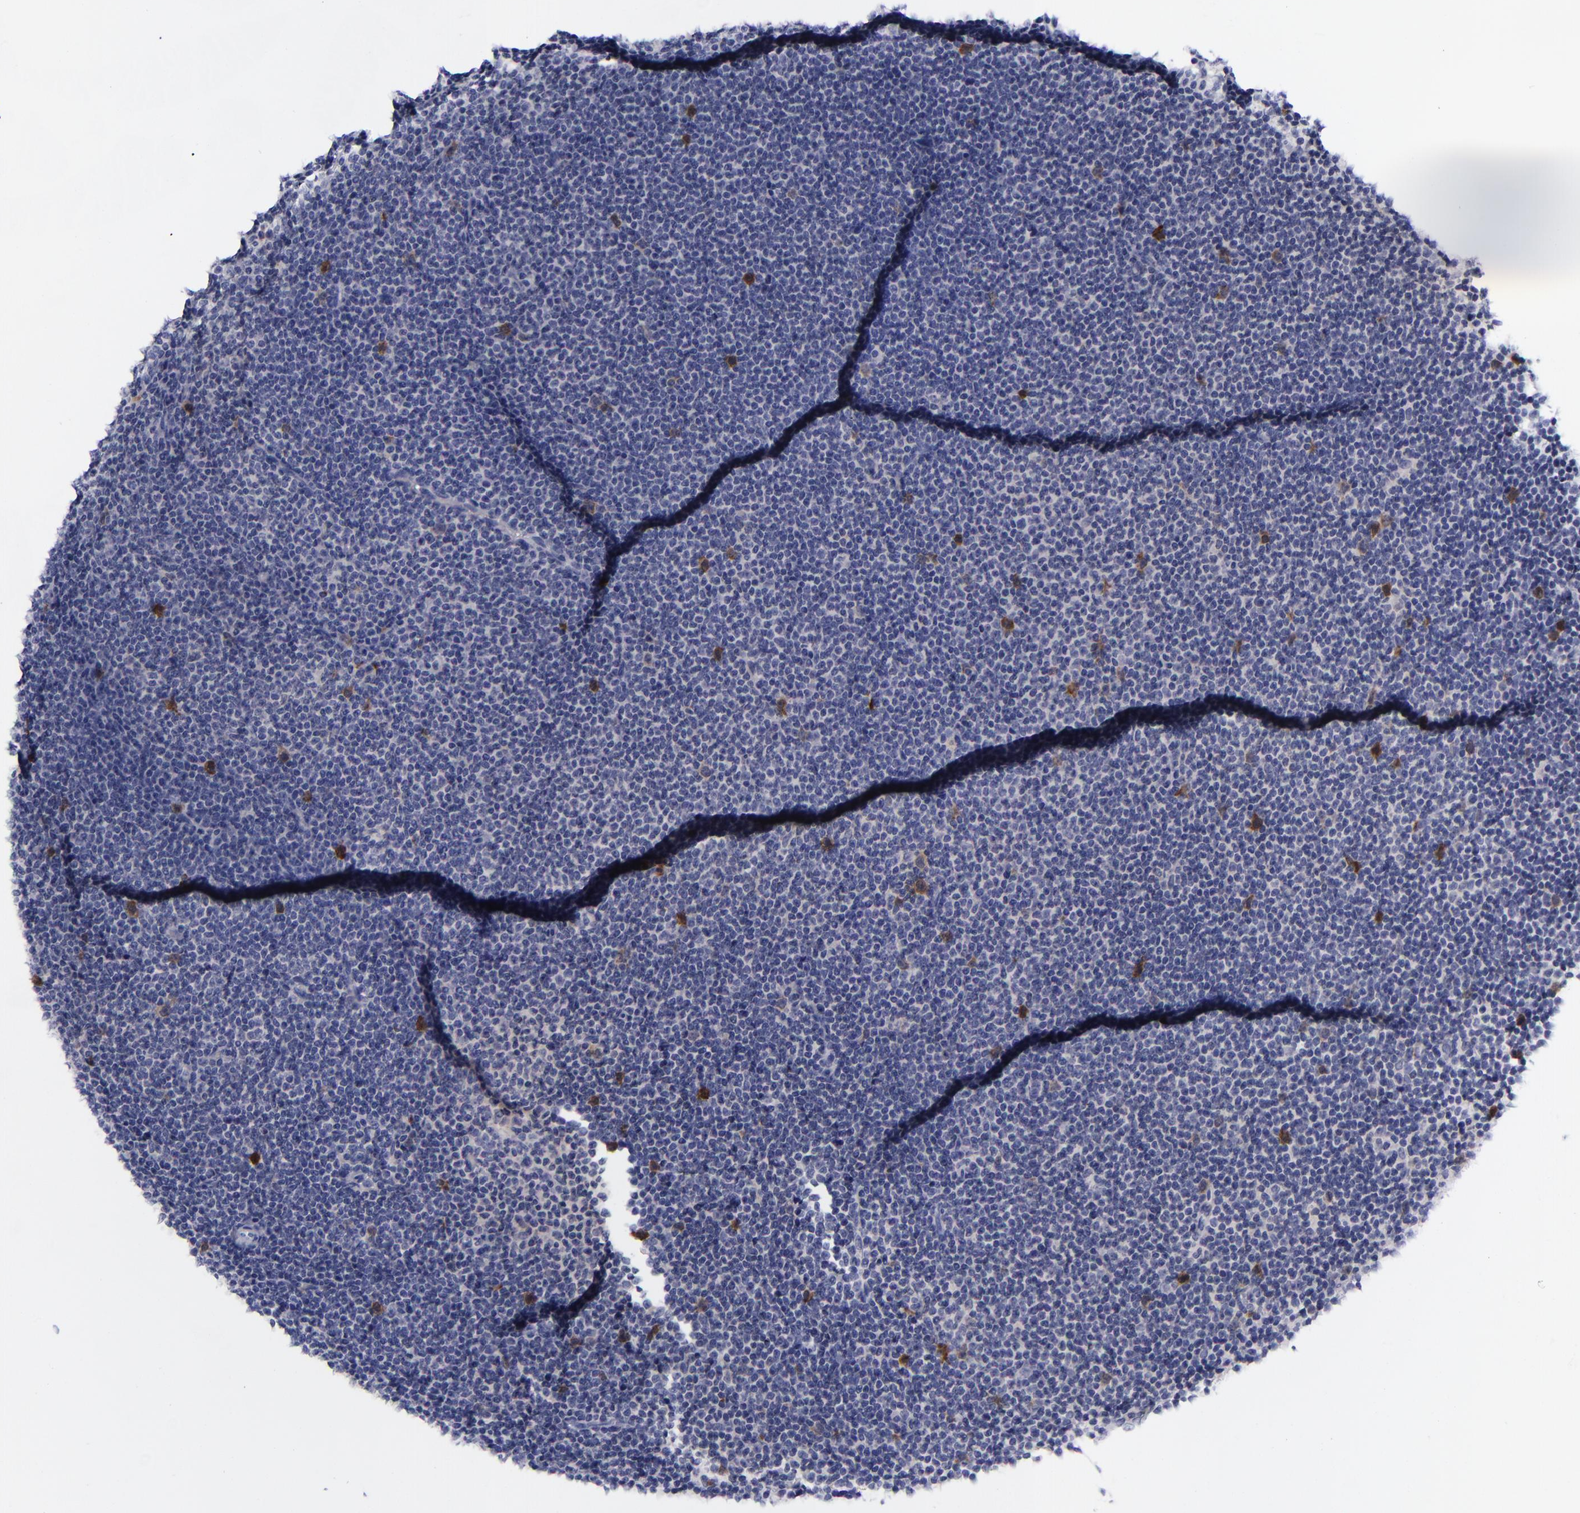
{"staining": {"intensity": "moderate", "quantity": "<25%", "location": "cytoplasmic/membranous,nuclear"}, "tissue": "lymphoma", "cell_type": "Tumor cells", "image_type": "cancer", "snomed": [{"axis": "morphology", "description": "Malignant lymphoma, non-Hodgkin's type, Low grade"}, {"axis": "topography", "description": "Lymph node"}], "caption": "IHC micrograph of neoplastic tissue: human malignant lymphoma, non-Hodgkin's type (low-grade) stained using IHC displays low levels of moderate protein expression localized specifically in the cytoplasmic/membranous and nuclear of tumor cells, appearing as a cytoplasmic/membranous and nuclear brown color.", "gene": "AURKA", "patient": {"sex": "female", "age": 69}}